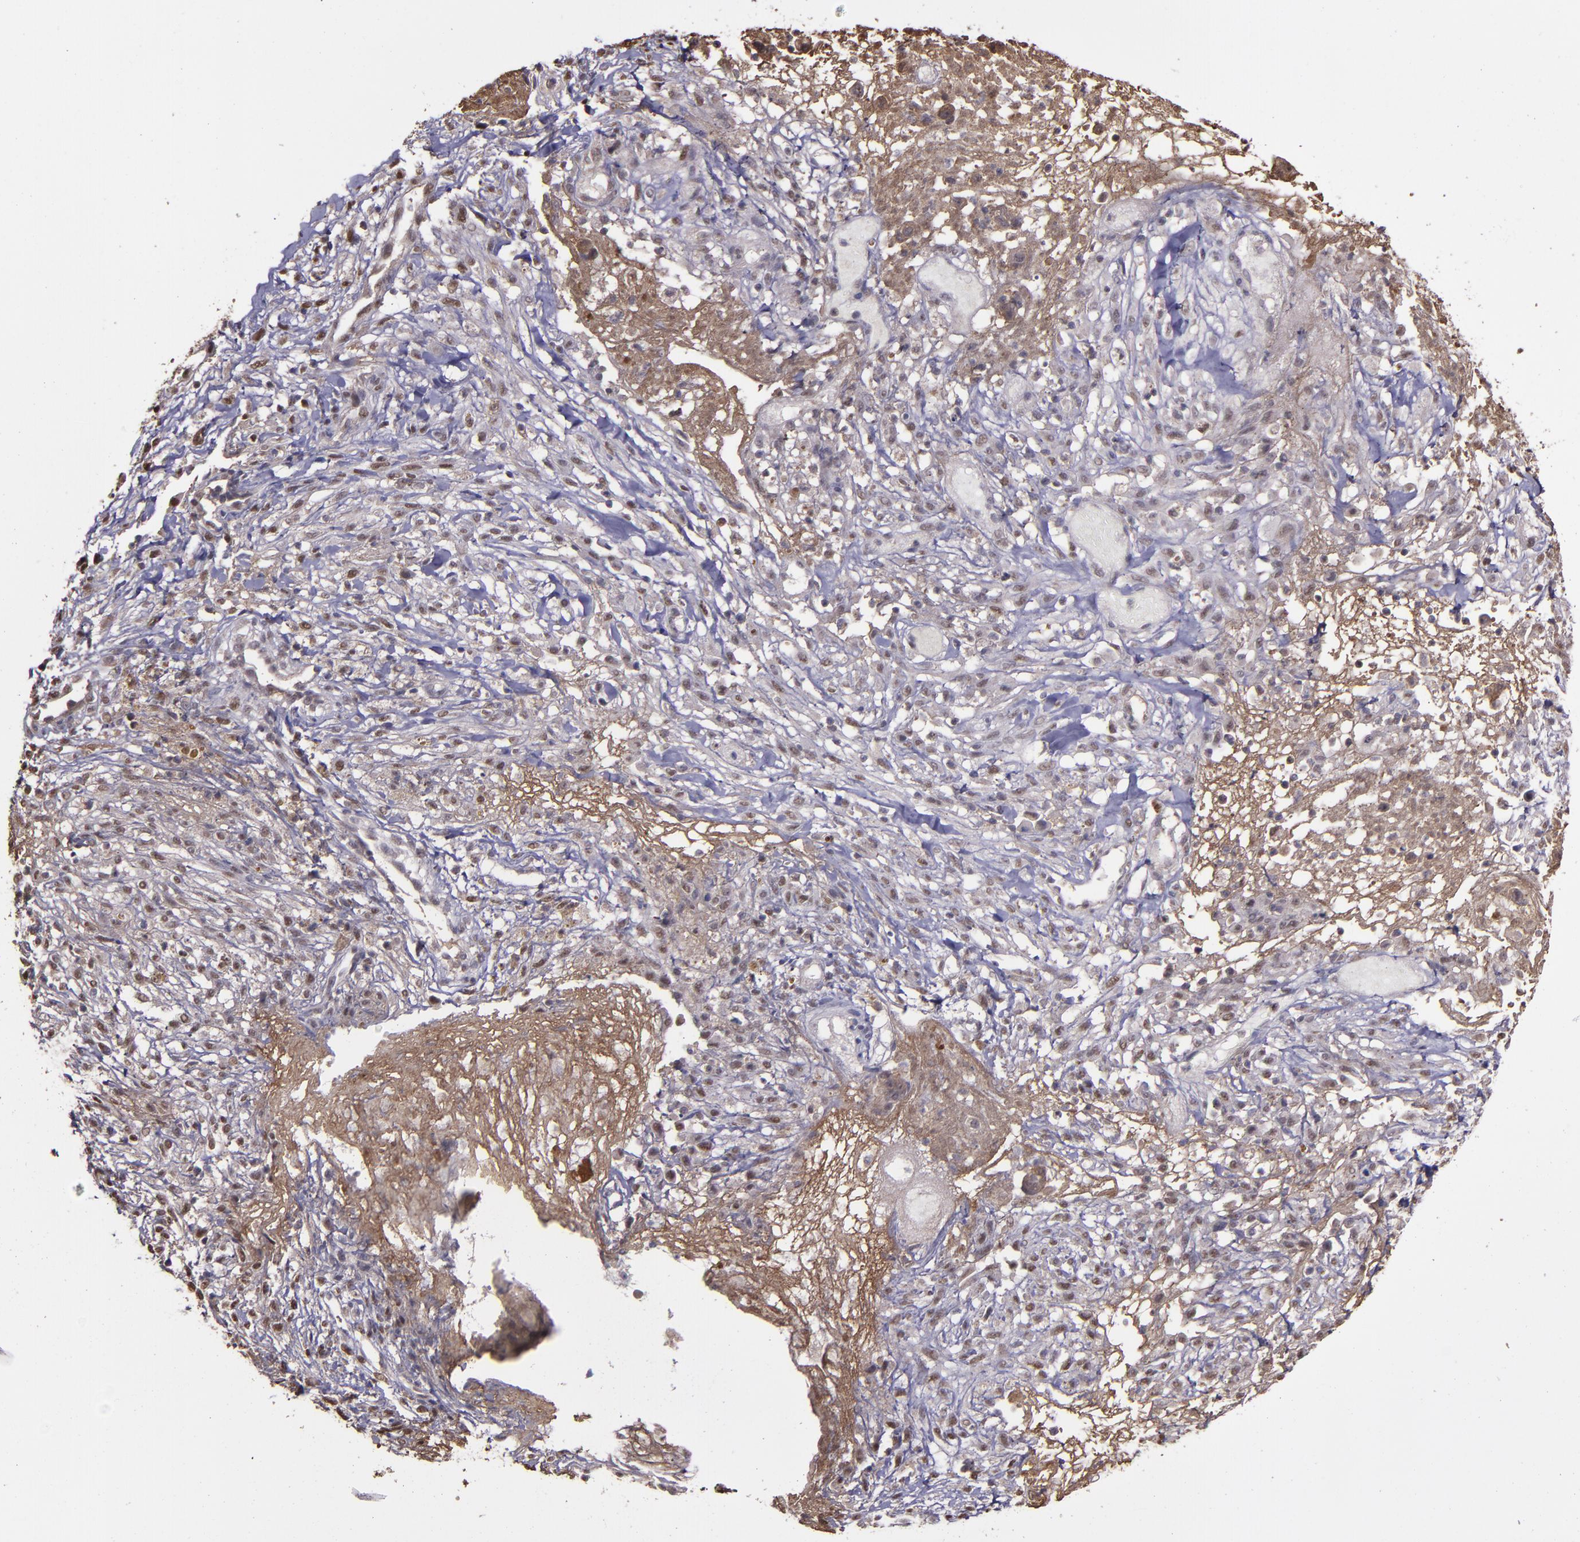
{"staining": {"intensity": "moderate", "quantity": "25%-75%", "location": "nuclear"}, "tissue": "ovarian cancer", "cell_type": "Tumor cells", "image_type": "cancer", "snomed": [{"axis": "morphology", "description": "Carcinoma, endometroid"}, {"axis": "topography", "description": "Ovary"}], "caption": "Tumor cells reveal medium levels of moderate nuclear staining in about 25%-75% of cells in endometroid carcinoma (ovarian).", "gene": "SERPINF2", "patient": {"sex": "female", "age": 42}}